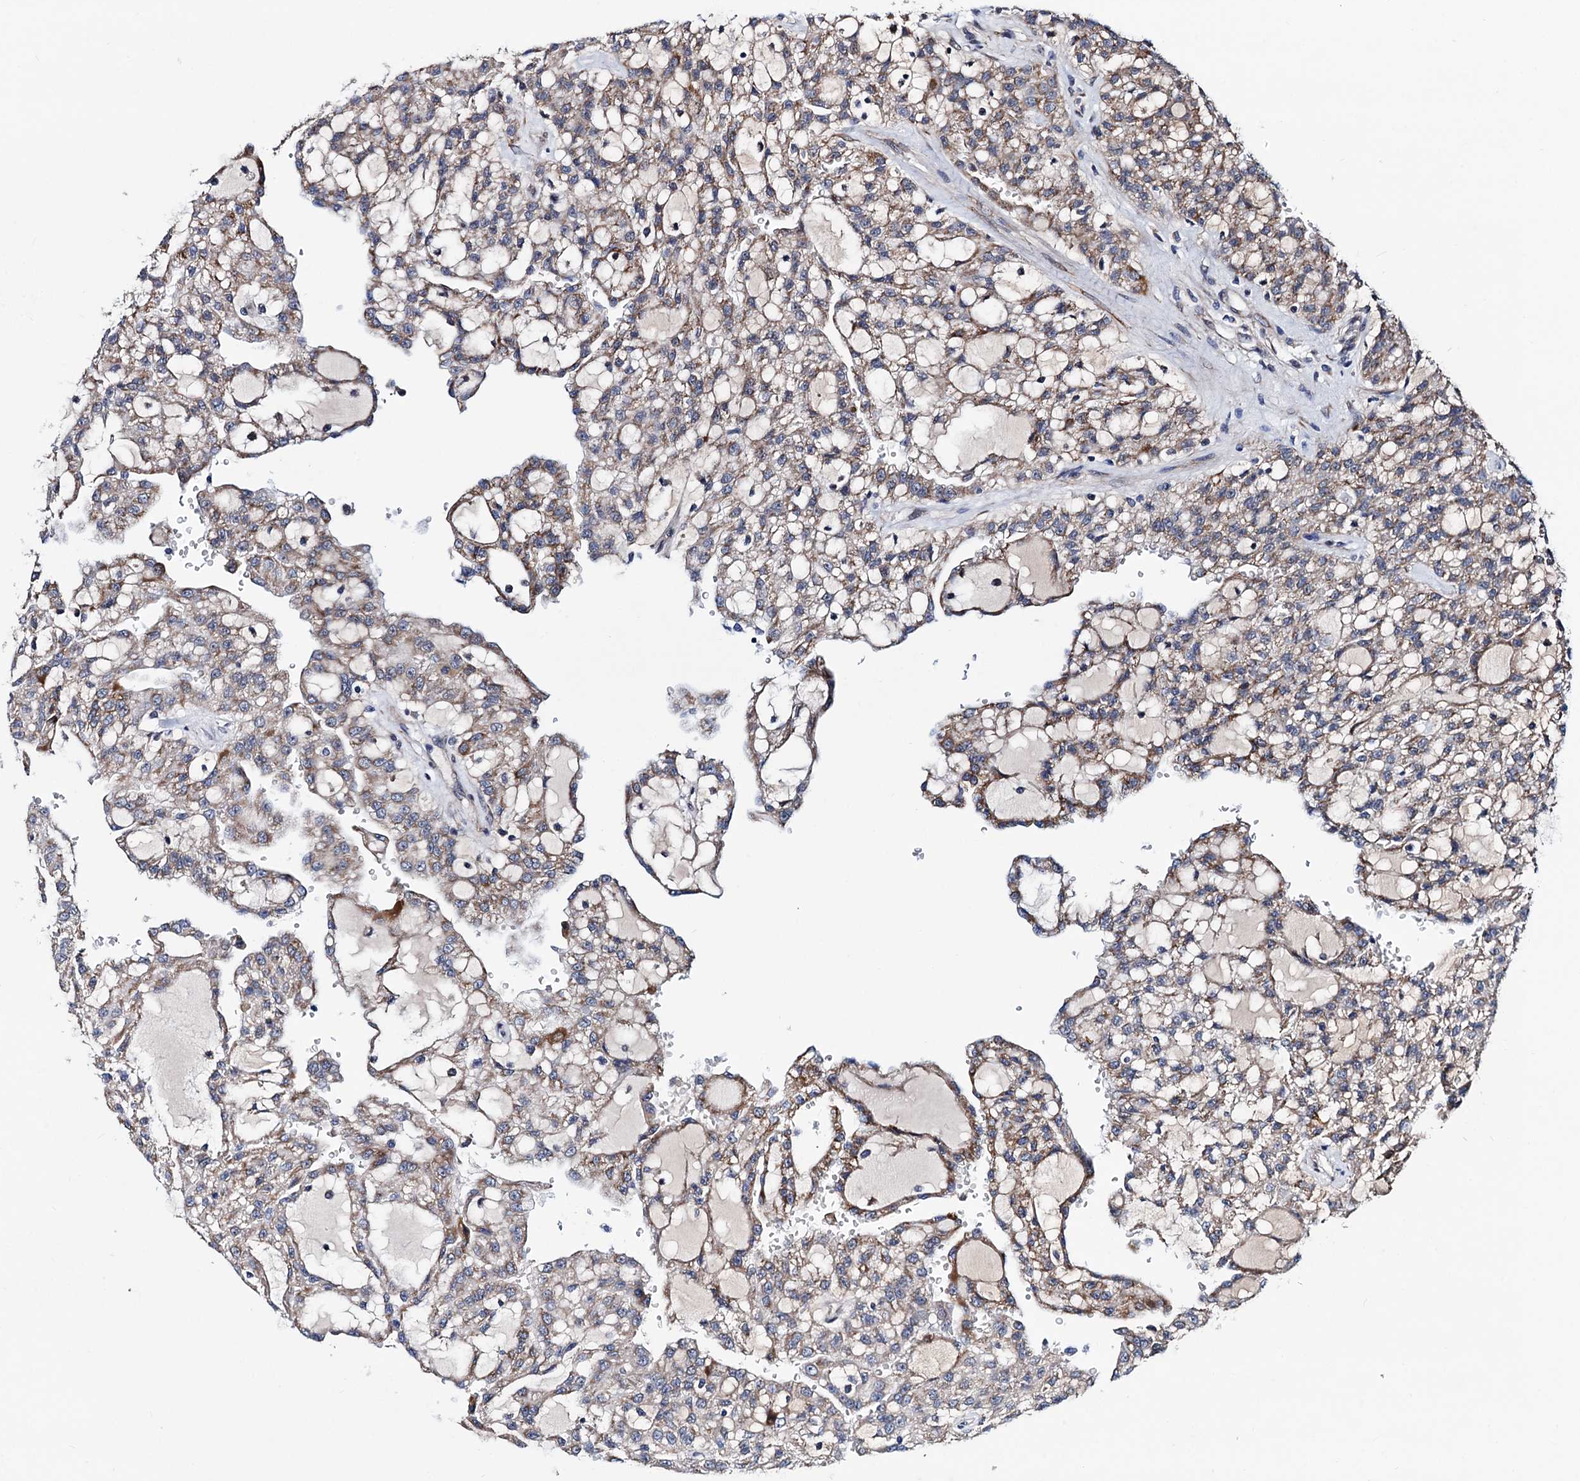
{"staining": {"intensity": "moderate", "quantity": ">75%", "location": "cytoplasmic/membranous"}, "tissue": "renal cancer", "cell_type": "Tumor cells", "image_type": "cancer", "snomed": [{"axis": "morphology", "description": "Adenocarcinoma, NOS"}, {"axis": "topography", "description": "Kidney"}], "caption": "Immunohistochemistry (IHC) of adenocarcinoma (renal) exhibits medium levels of moderate cytoplasmic/membranous positivity in approximately >75% of tumor cells.", "gene": "COA4", "patient": {"sex": "male", "age": 63}}